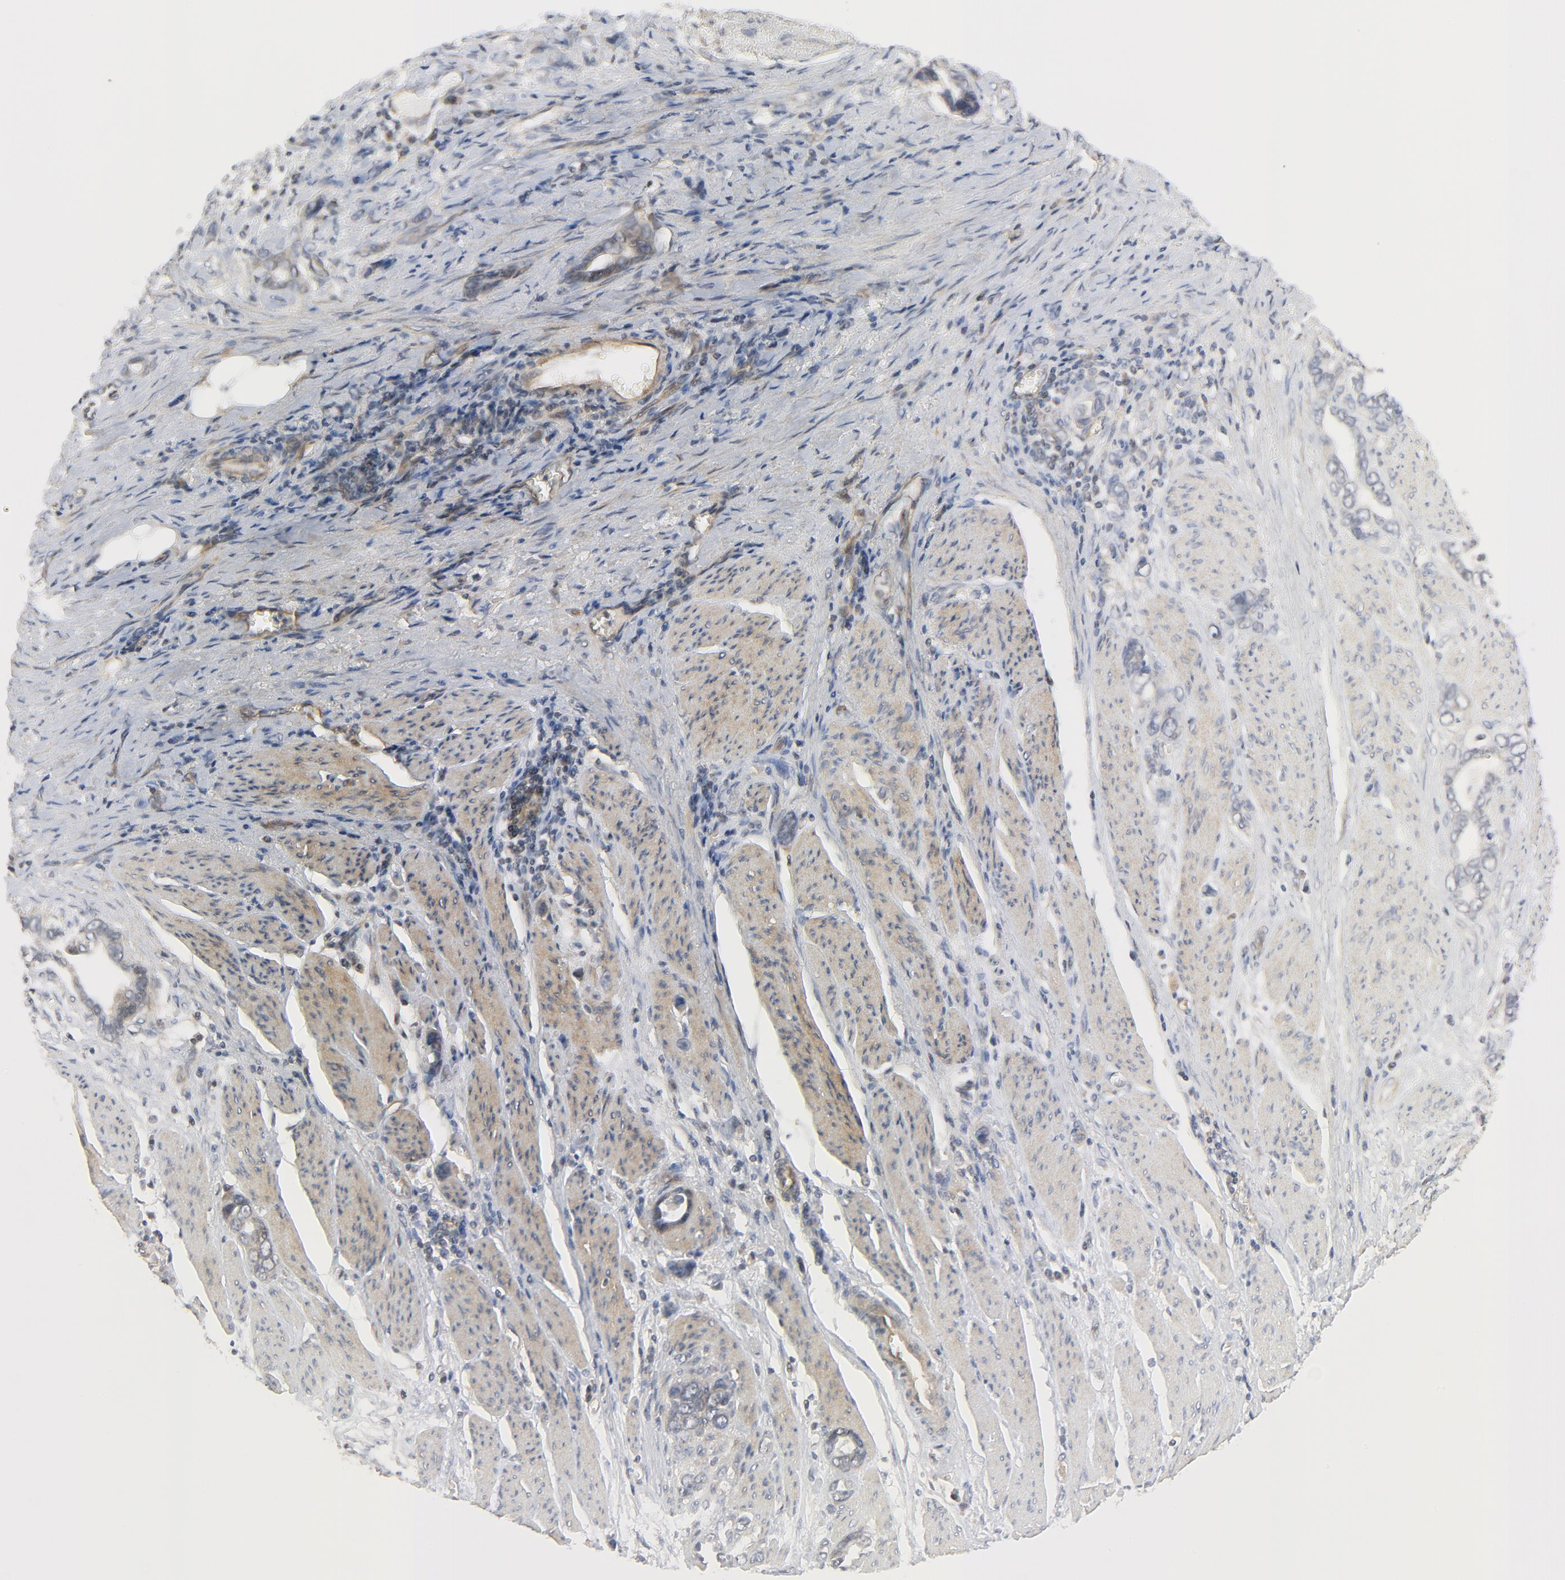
{"staining": {"intensity": "negative", "quantity": "none", "location": "none"}, "tissue": "stomach cancer", "cell_type": "Tumor cells", "image_type": "cancer", "snomed": [{"axis": "morphology", "description": "Adenocarcinoma, NOS"}, {"axis": "topography", "description": "Stomach"}], "caption": "A histopathology image of human stomach cancer is negative for staining in tumor cells.", "gene": "MAP2K7", "patient": {"sex": "male", "age": 78}}